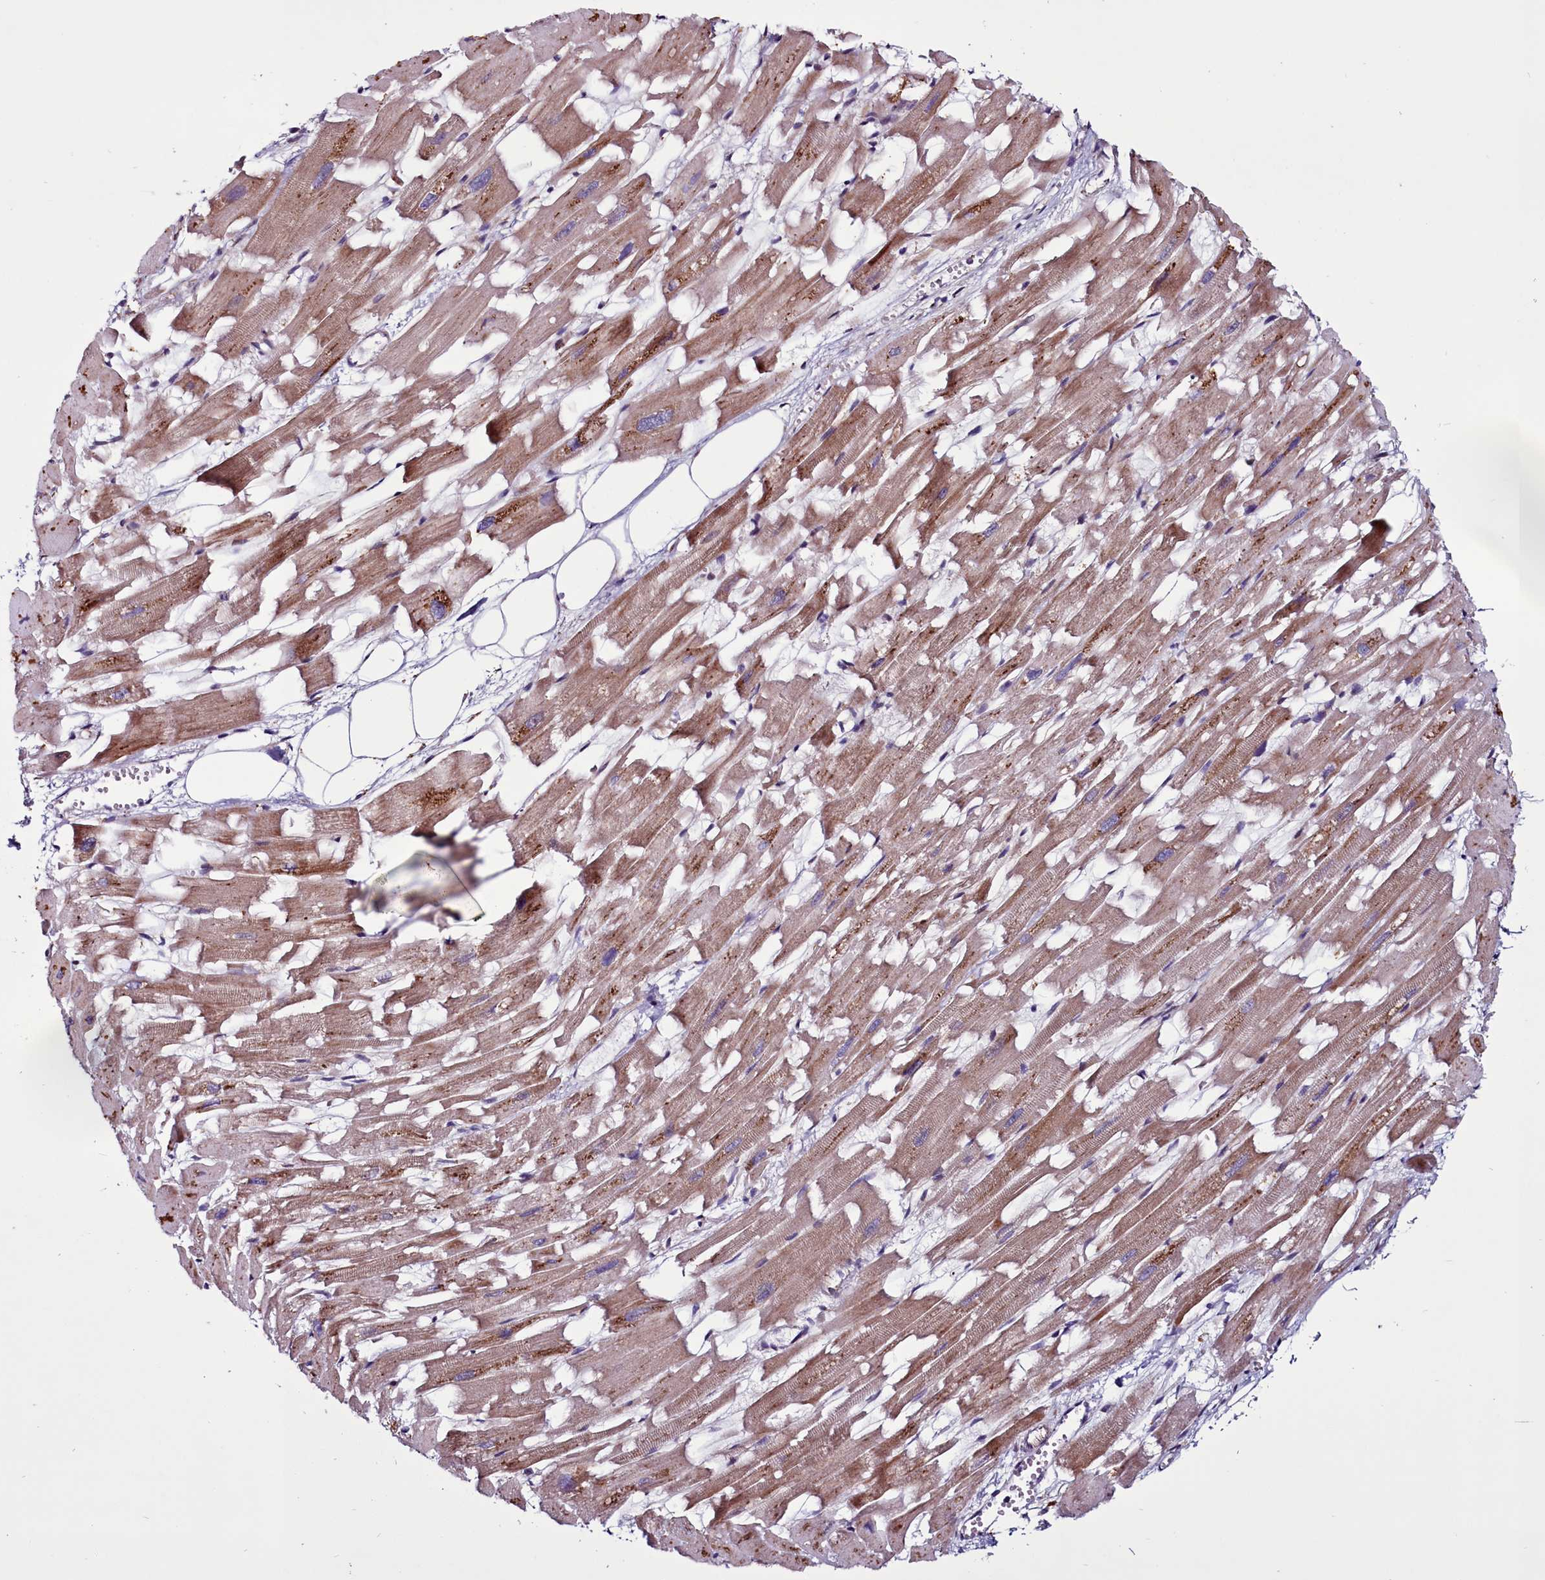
{"staining": {"intensity": "moderate", "quantity": ">75%", "location": "cytoplasmic/membranous"}, "tissue": "heart muscle", "cell_type": "Cardiomyocytes", "image_type": "normal", "snomed": [{"axis": "morphology", "description": "Normal tissue, NOS"}, {"axis": "topography", "description": "Heart"}], "caption": "Immunohistochemical staining of unremarkable heart muscle displays moderate cytoplasmic/membranous protein expression in approximately >75% of cardiomyocytes. (DAB IHC, brown staining for protein, blue staining for nuclei).", "gene": "MCRIP1", "patient": {"sex": "female", "age": 64}}